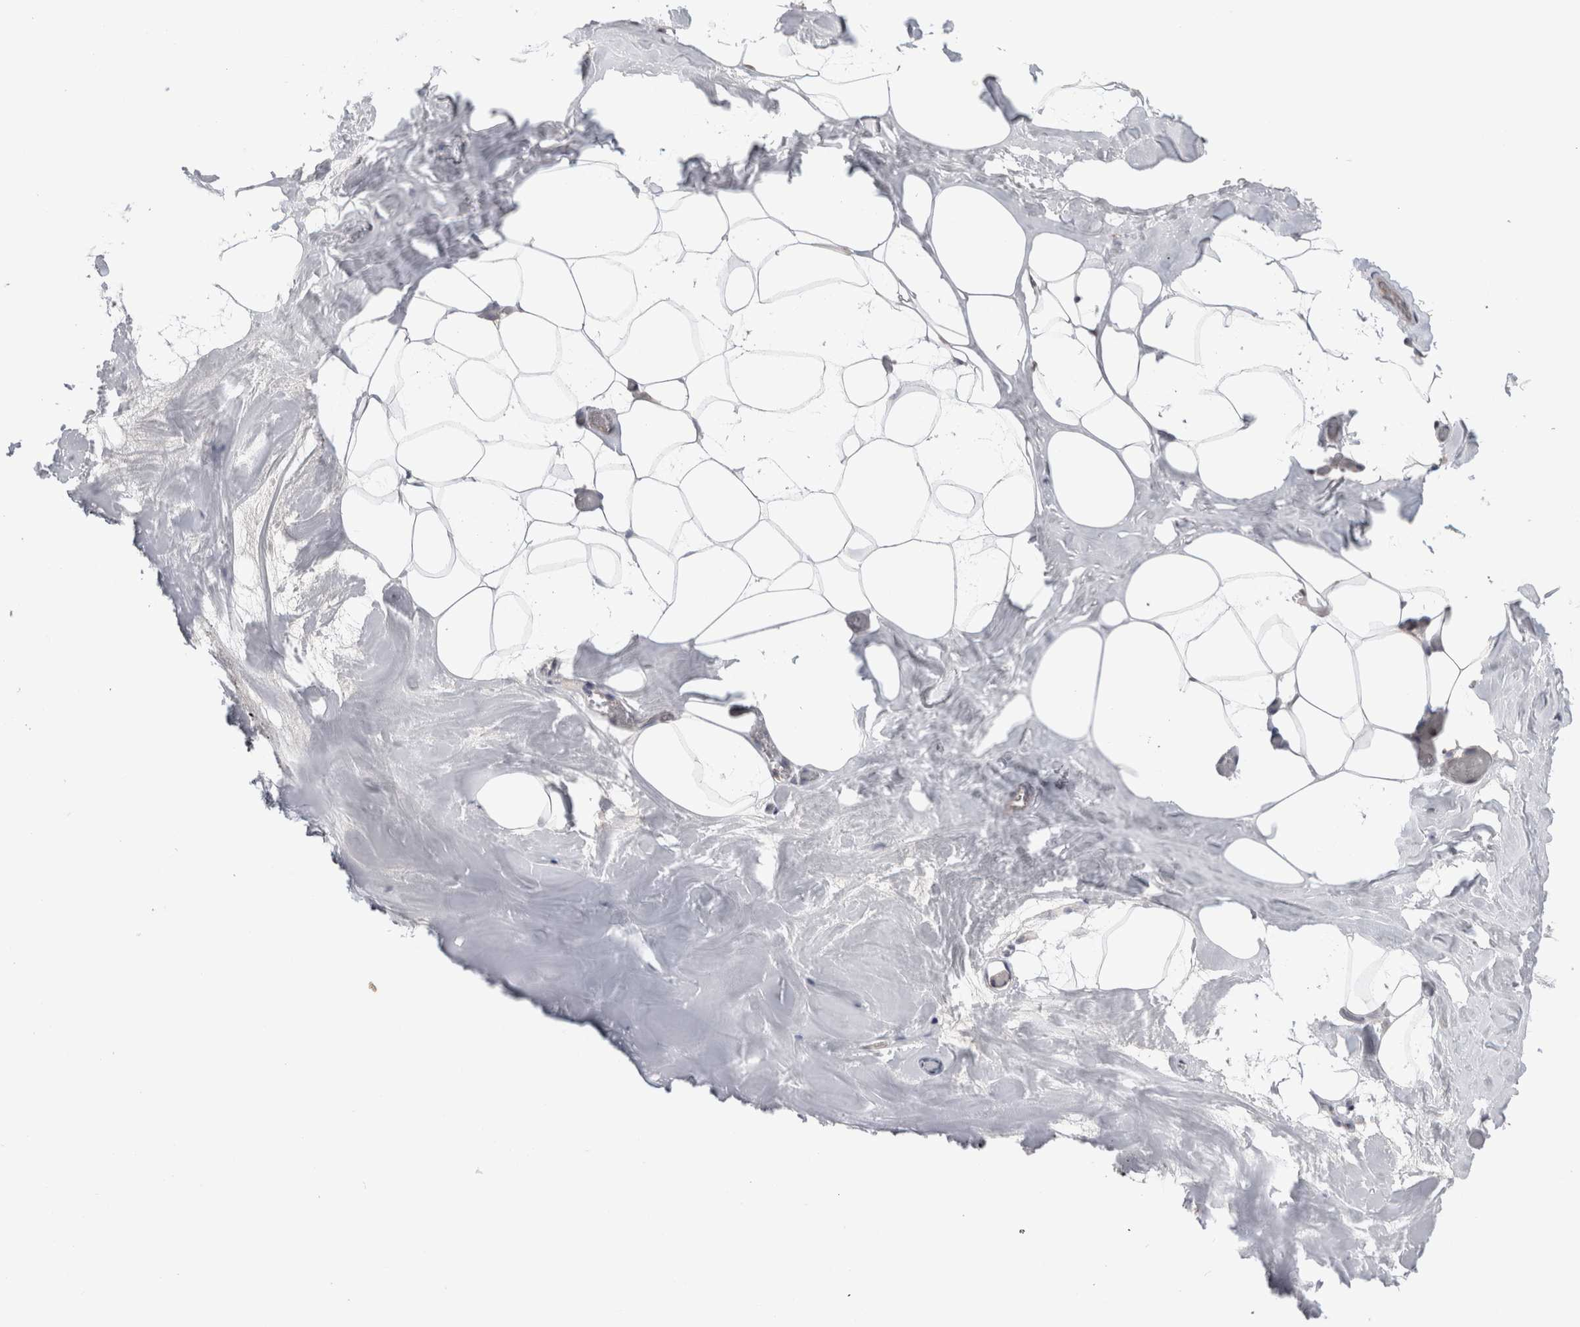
{"staining": {"intensity": "negative", "quantity": "none", "location": "none"}, "tissue": "adipose tissue", "cell_type": "Adipocytes", "image_type": "normal", "snomed": [{"axis": "morphology", "description": "Normal tissue, NOS"}, {"axis": "morphology", "description": "Fibrosis, NOS"}, {"axis": "topography", "description": "Breast"}, {"axis": "topography", "description": "Adipose tissue"}], "caption": "IHC image of normal adipose tissue: adipose tissue stained with DAB exhibits no significant protein staining in adipocytes. (Immunohistochemistry (ihc), brightfield microscopy, high magnification).", "gene": "ZNF24", "patient": {"sex": "female", "age": 39}}